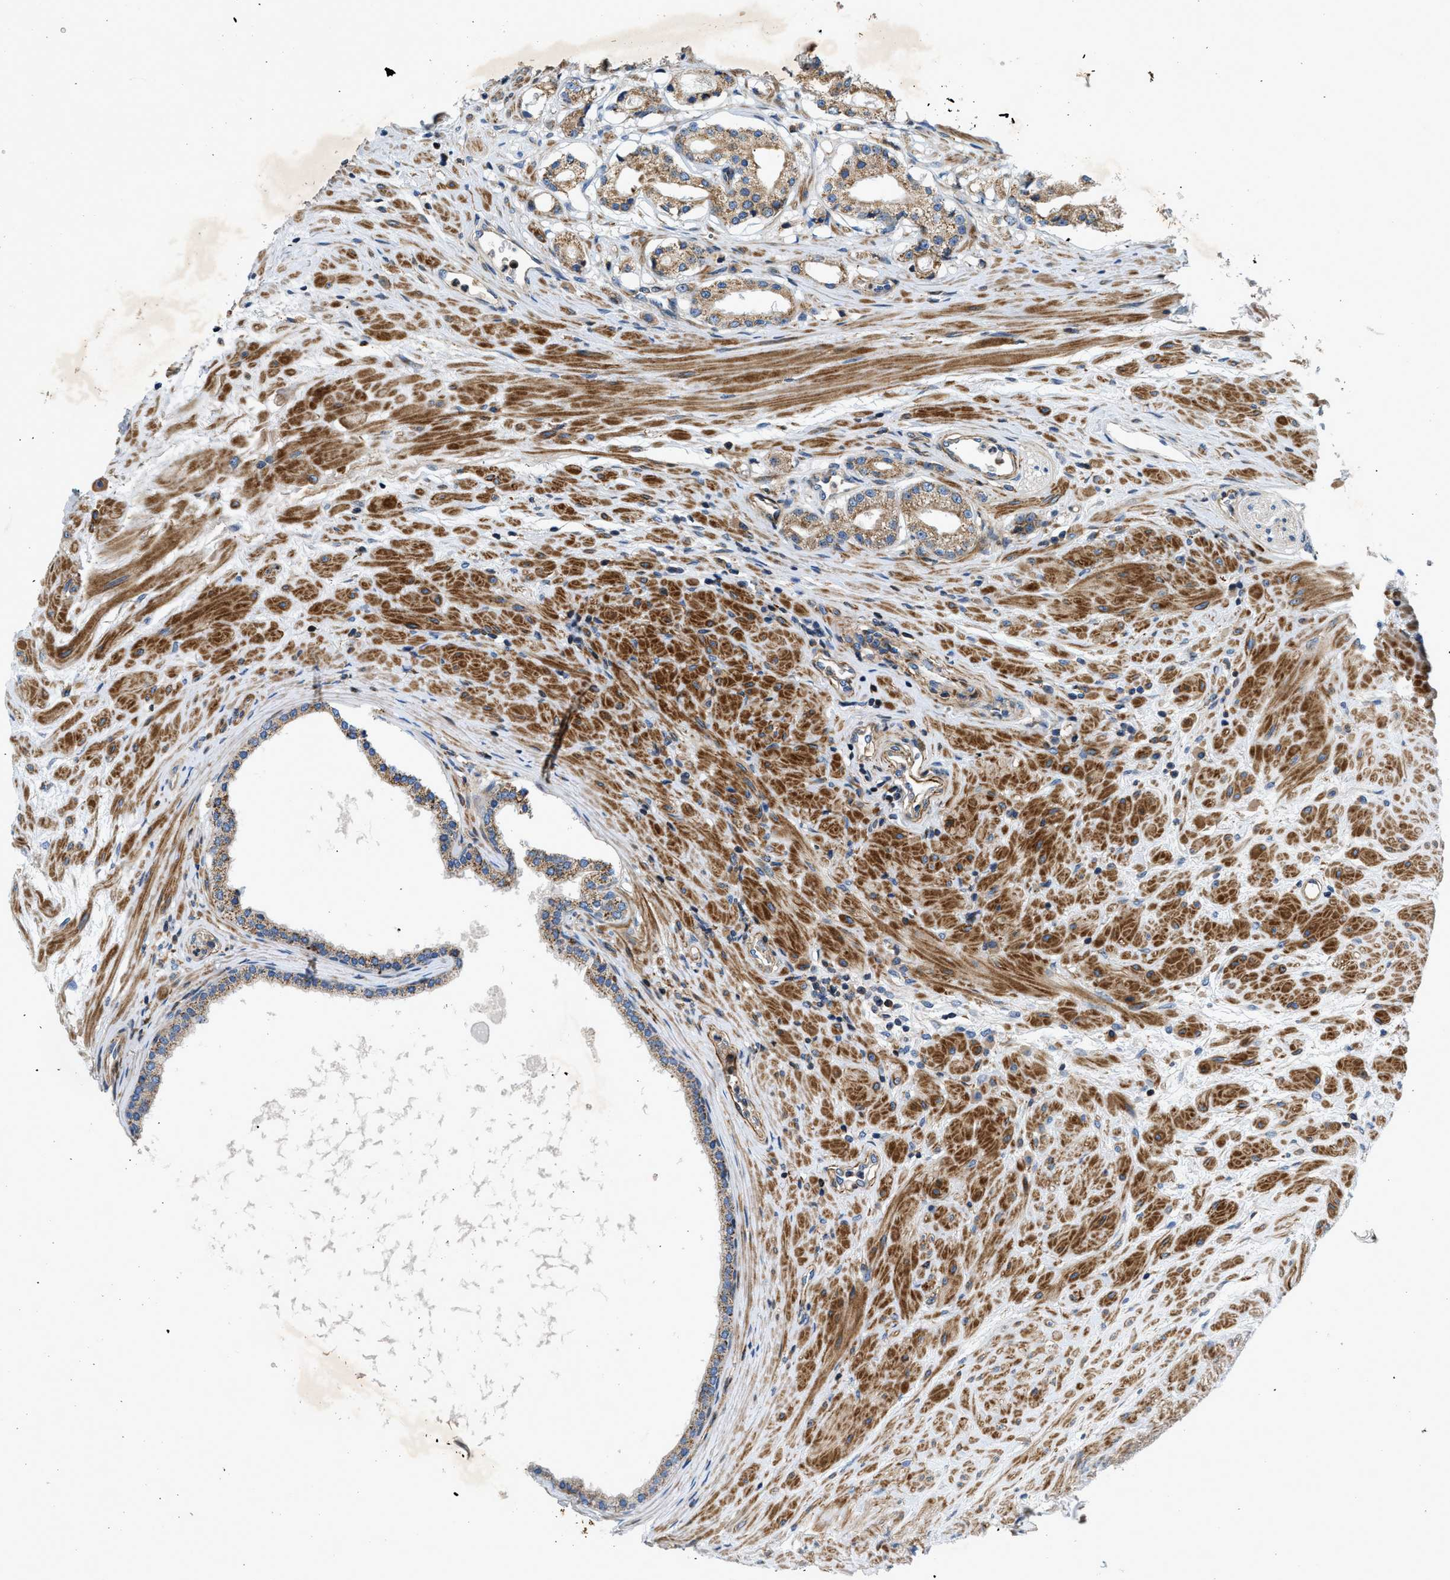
{"staining": {"intensity": "moderate", "quantity": ">75%", "location": "cytoplasmic/membranous"}, "tissue": "prostate cancer", "cell_type": "Tumor cells", "image_type": "cancer", "snomed": [{"axis": "morphology", "description": "Adenocarcinoma, Low grade"}, {"axis": "topography", "description": "Prostate"}], "caption": "This histopathology image reveals IHC staining of human low-grade adenocarcinoma (prostate), with medium moderate cytoplasmic/membranous positivity in about >75% of tumor cells.", "gene": "DHODH", "patient": {"sex": "male", "age": 63}}